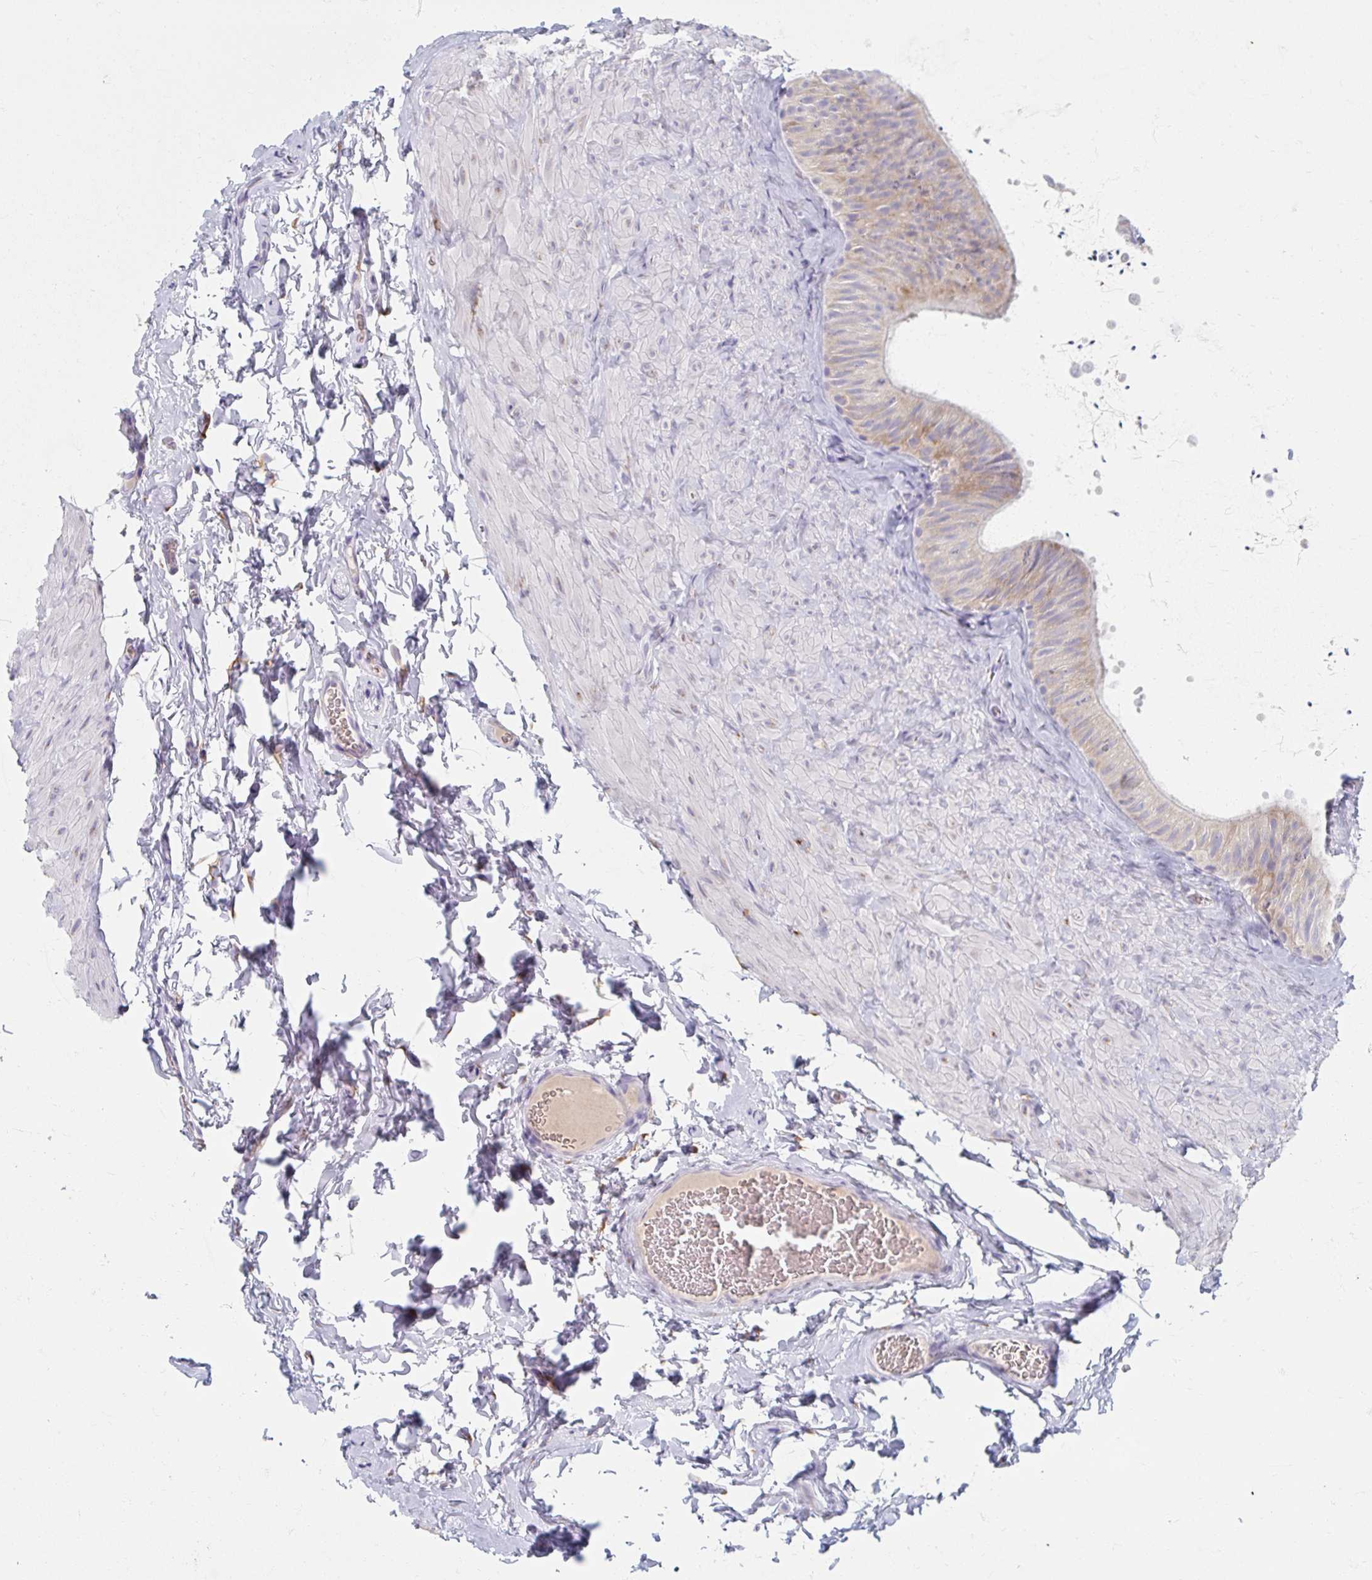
{"staining": {"intensity": "moderate", "quantity": "25%-75%", "location": "cytoplasmic/membranous"}, "tissue": "epididymis", "cell_type": "Glandular cells", "image_type": "normal", "snomed": [{"axis": "morphology", "description": "Normal tissue, NOS"}, {"axis": "topography", "description": "Epididymis, spermatic cord, NOS"}, {"axis": "topography", "description": "Epididymis"}], "caption": "About 25%-75% of glandular cells in unremarkable human epididymis display moderate cytoplasmic/membranous protein expression as visualized by brown immunohistochemical staining.", "gene": "MYLK2", "patient": {"sex": "male", "age": 31}}